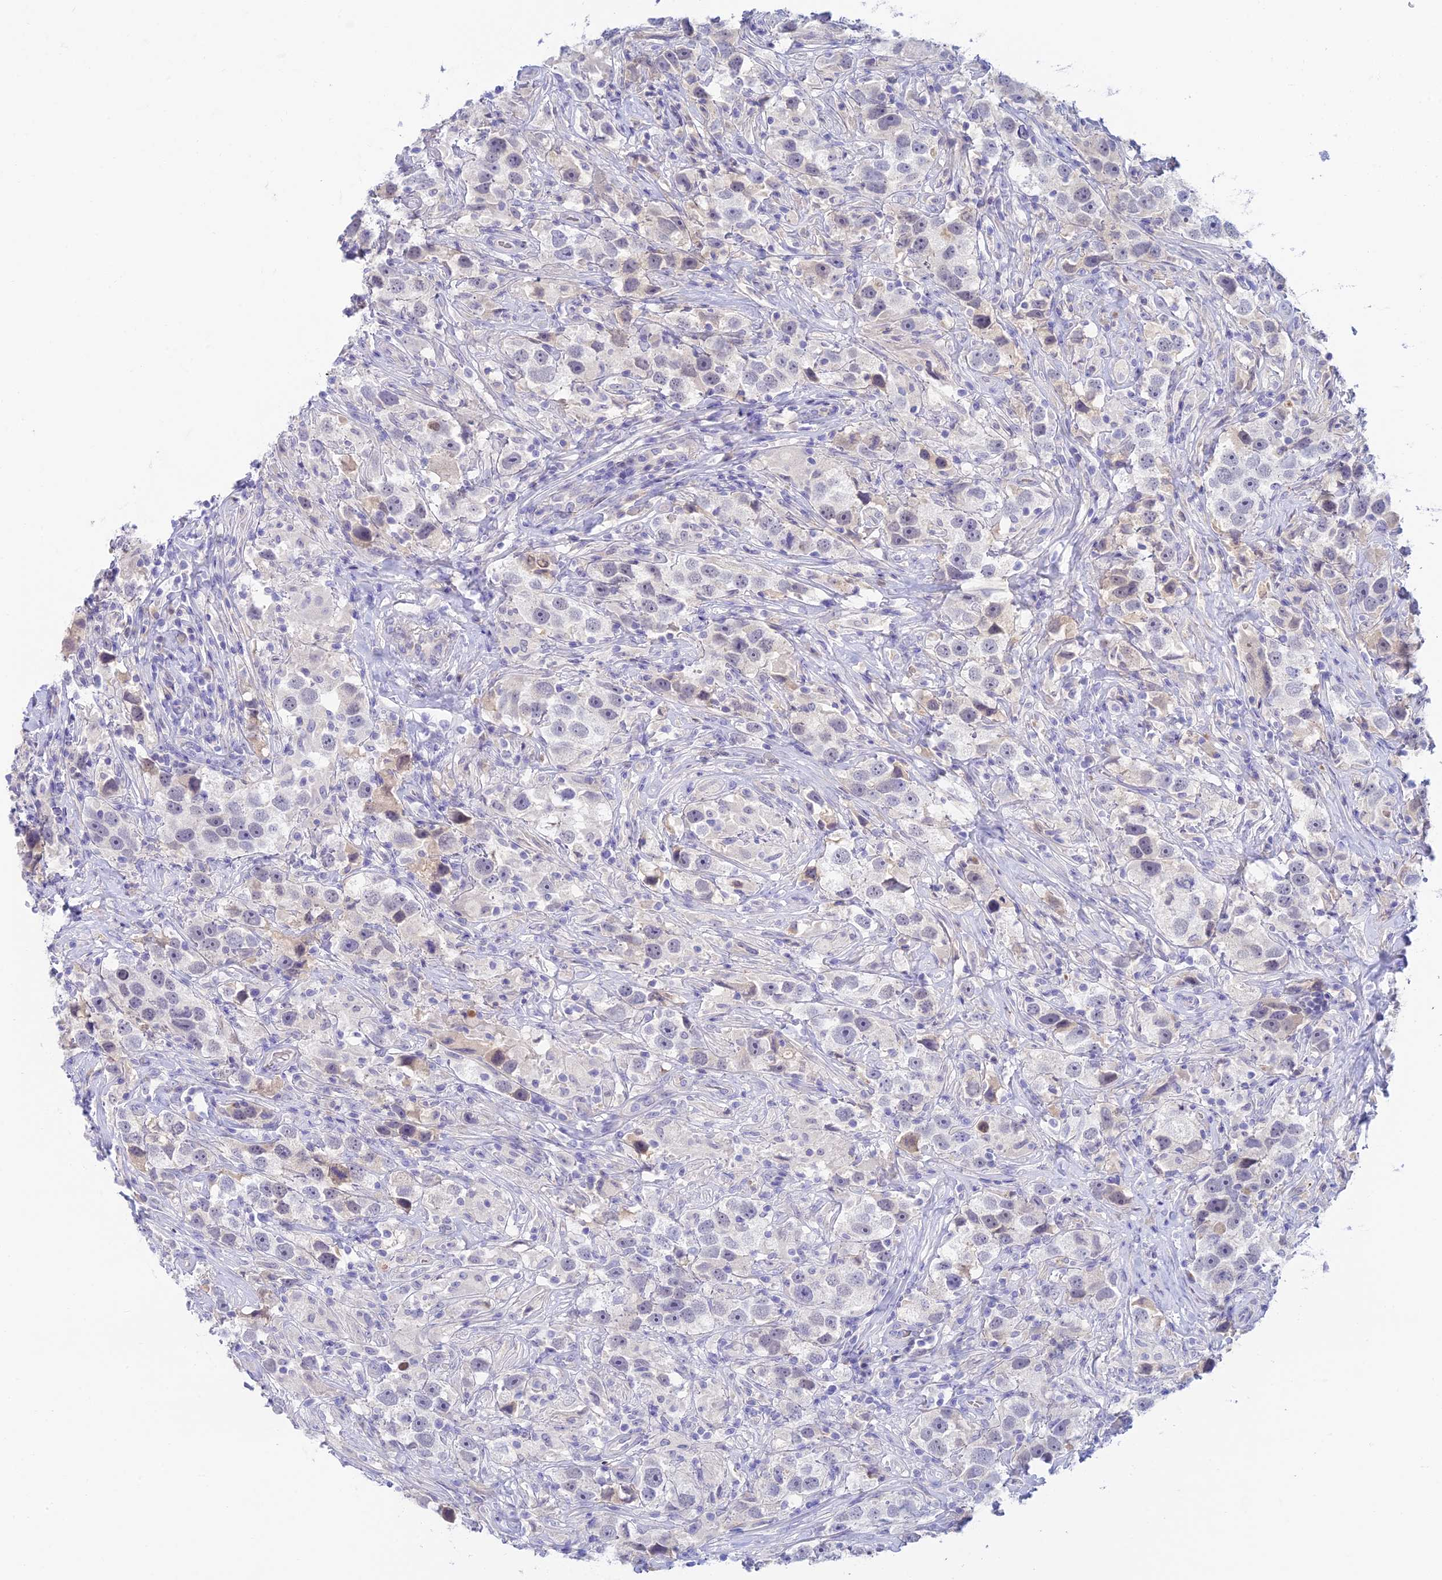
{"staining": {"intensity": "negative", "quantity": "none", "location": "none"}, "tissue": "testis cancer", "cell_type": "Tumor cells", "image_type": "cancer", "snomed": [{"axis": "morphology", "description": "Seminoma, NOS"}, {"axis": "topography", "description": "Testis"}], "caption": "Tumor cells show no significant staining in testis cancer.", "gene": "INTS13", "patient": {"sex": "male", "age": 49}}